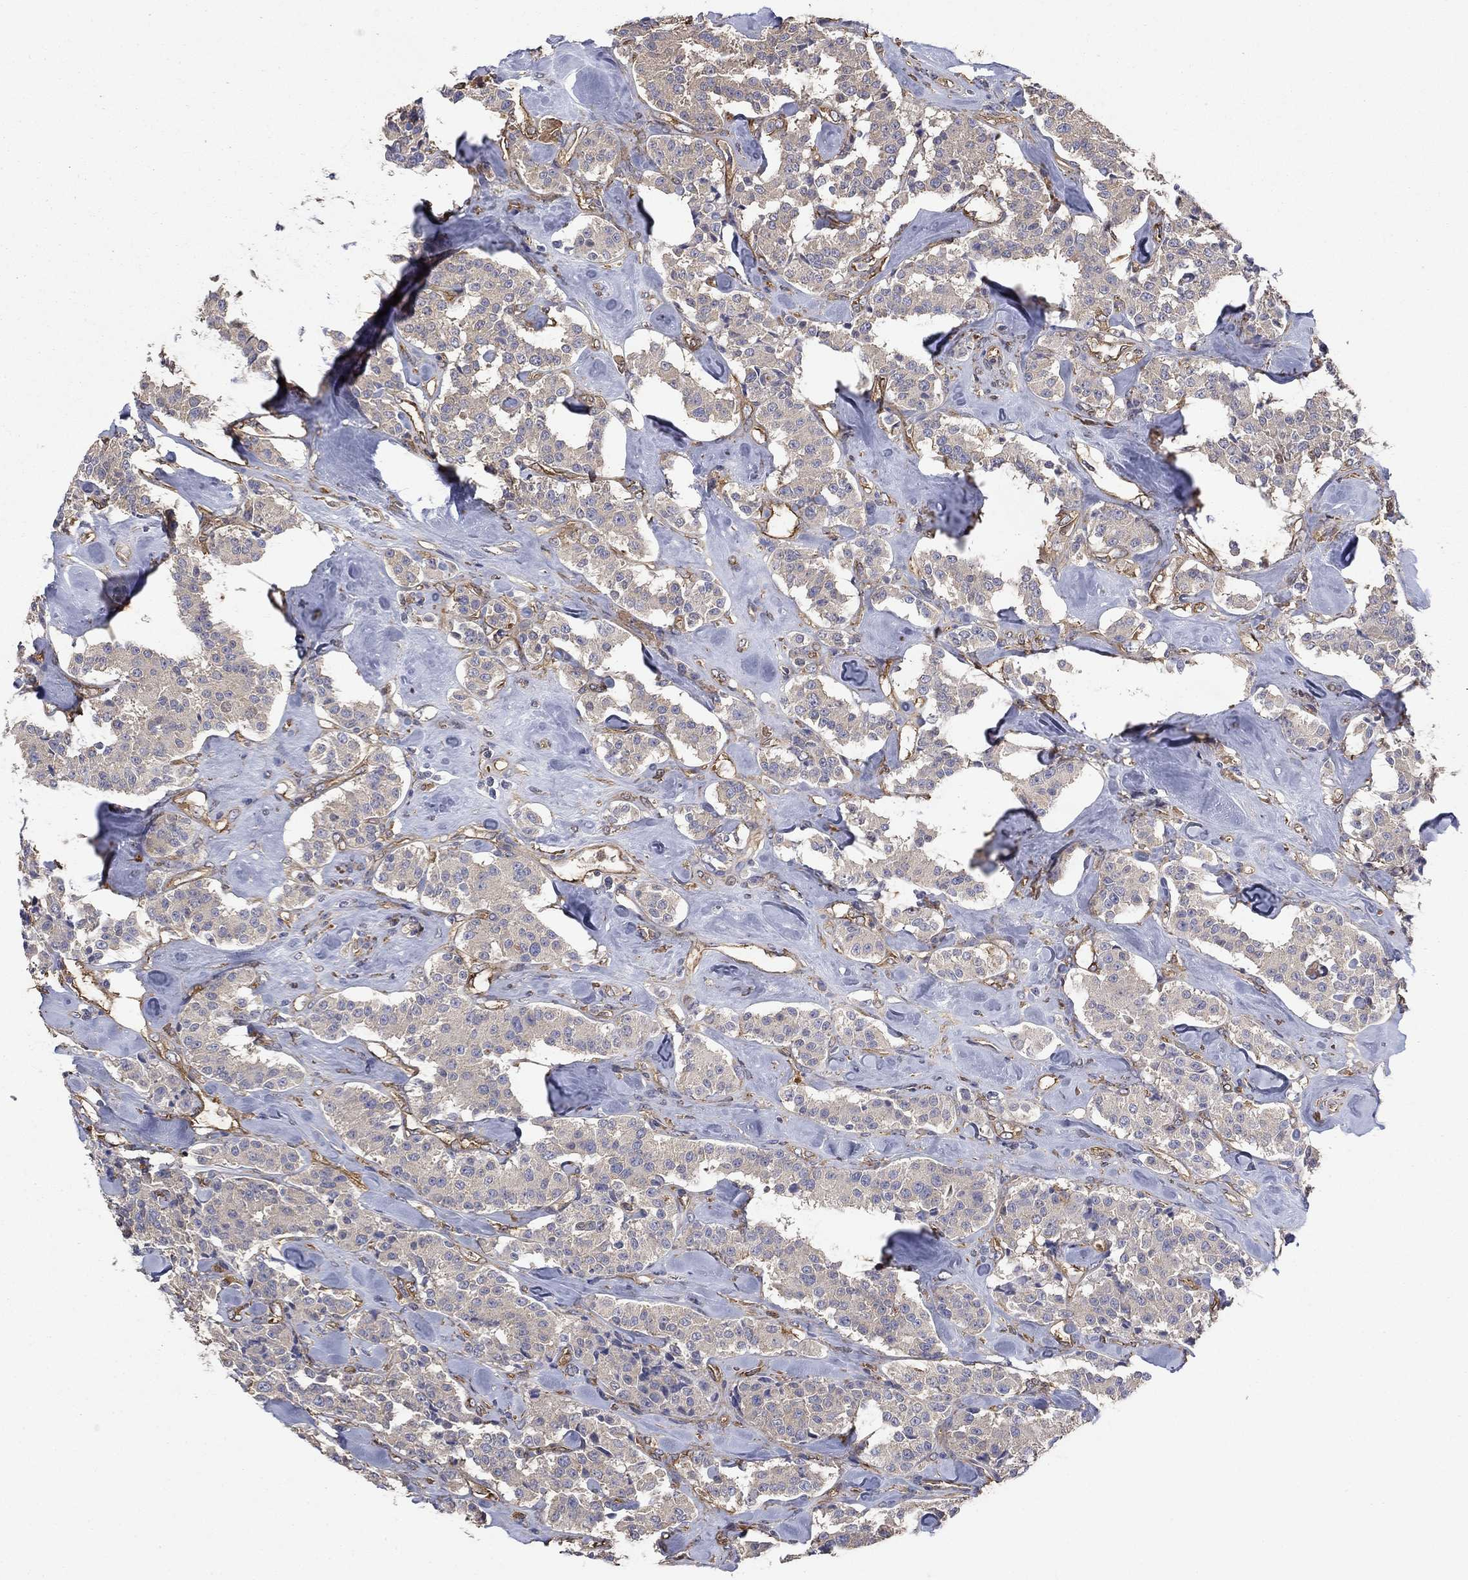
{"staining": {"intensity": "weak", "quantity": "<25%", "location": "cytoplasmic/membranous"}, "tissue": "carcinoid", "cell_type": "Tumor cells", "image_type": "cancer", "snomed": [{"axis": "morphology", "description": "Carcinoid, malignant, NOS"}, {"axis": "topography", "description": "Pancreas"}], "caption": "Immunohistochemistry photomicrograph of human carcinoid stained for a protein (brown), which demonstrates no expression in tumor cells.", "gene": "DPYSL2", "patient": {"sex": "male", "age": 41}}